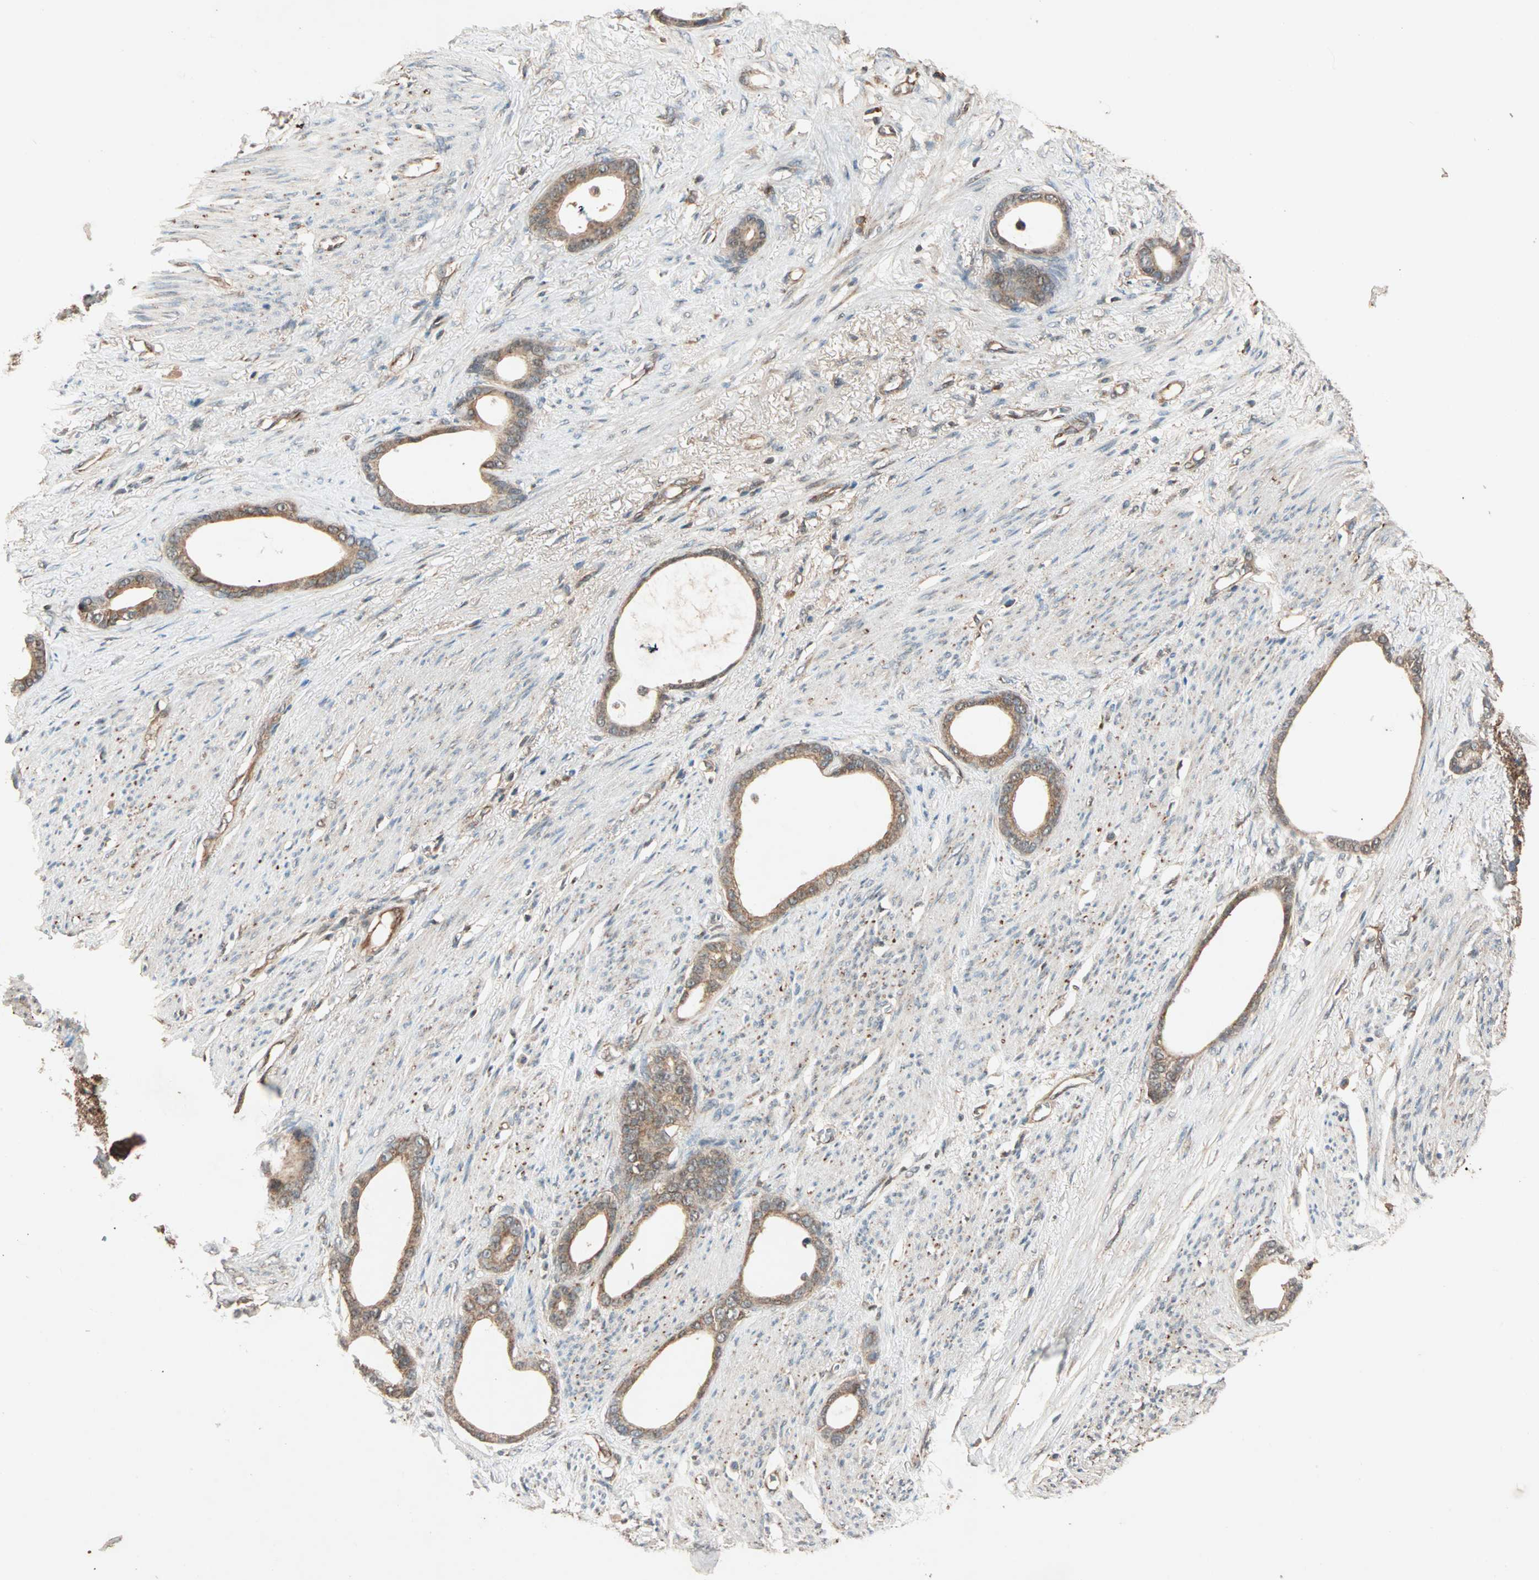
{"staining": {"intensity": "moderate", "quantity": ">75%", "location": "cytoplasmic/membranous"}, "tissue": "stomach cancer", "cell_type": "Tumor cells", "image_type": "cancer", "snomed": [{"axis": "morphology", "description": "Adenocarcinoma, NOS"}, {"axis": "topography", "description": "Stomach"}], "caption": "Approximately >75% of tumor cells in human stomach cancer display moderate cytoplasmic/membranous protein expression as visualized by brown immunohistochemical staining.", "gene": "MAPK1", "patient": {"sex": "female", "age": 75}}